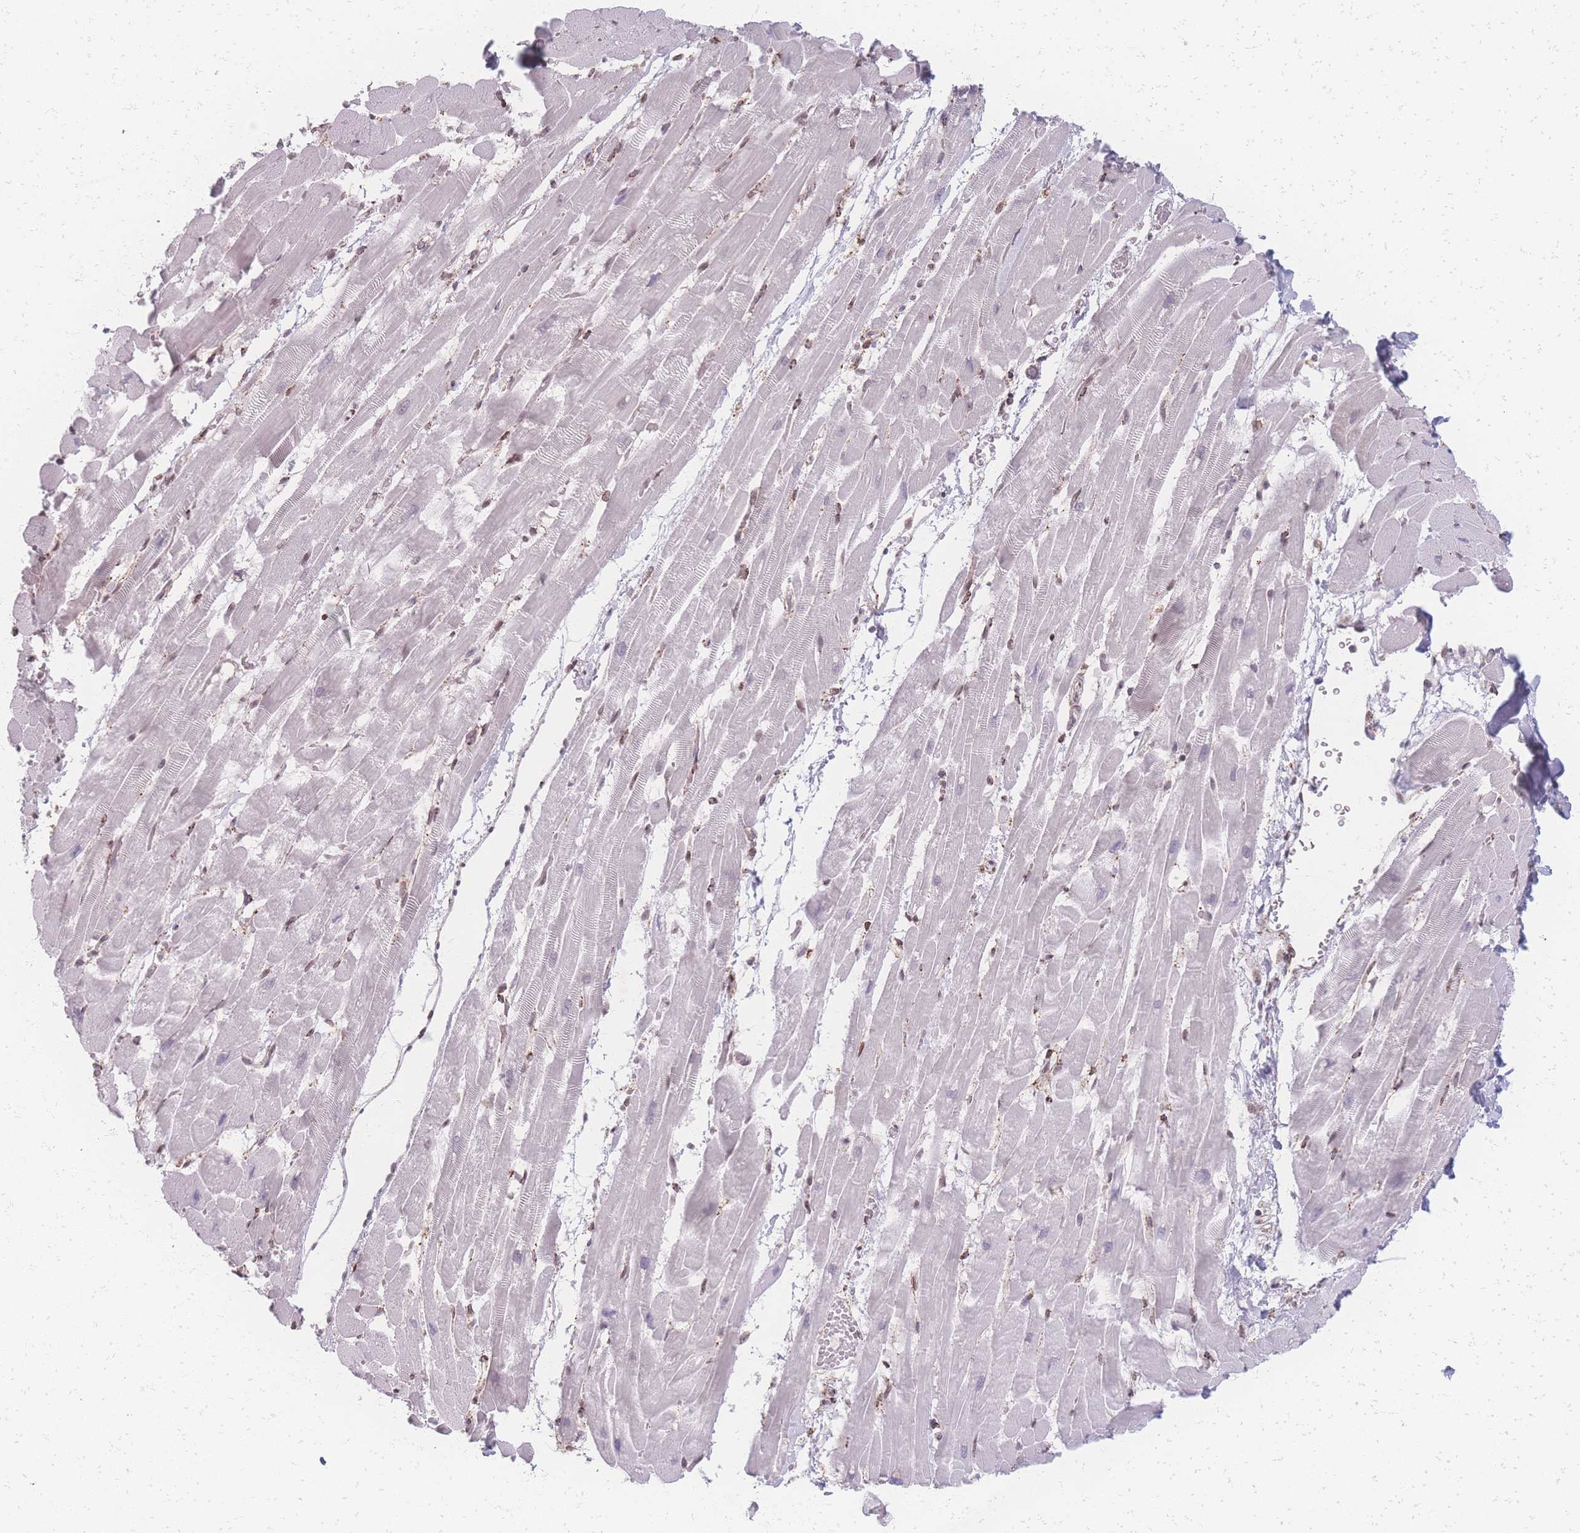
{"staining": {"intensity": "weak", "quantity": "<25%", "location": "nuclear"}, "tissue": "heart muscle", "cell_type": "Cardiomyocytes", "image_type": "normal", "snomed": [{"axis": "morphology", "description": "Normal tissue, NOS"}, {"axis": "topography", "description": "Heart"}], "caption": "Cardiomyocytes are negative for protein expression in normal human heart muscle. (DAB immunohistochemistry (IHC) visualized using brightfield microscopy, high magnification).", "gene": "ZC3H13", "patient": {"sex": "male", "age": 37}}